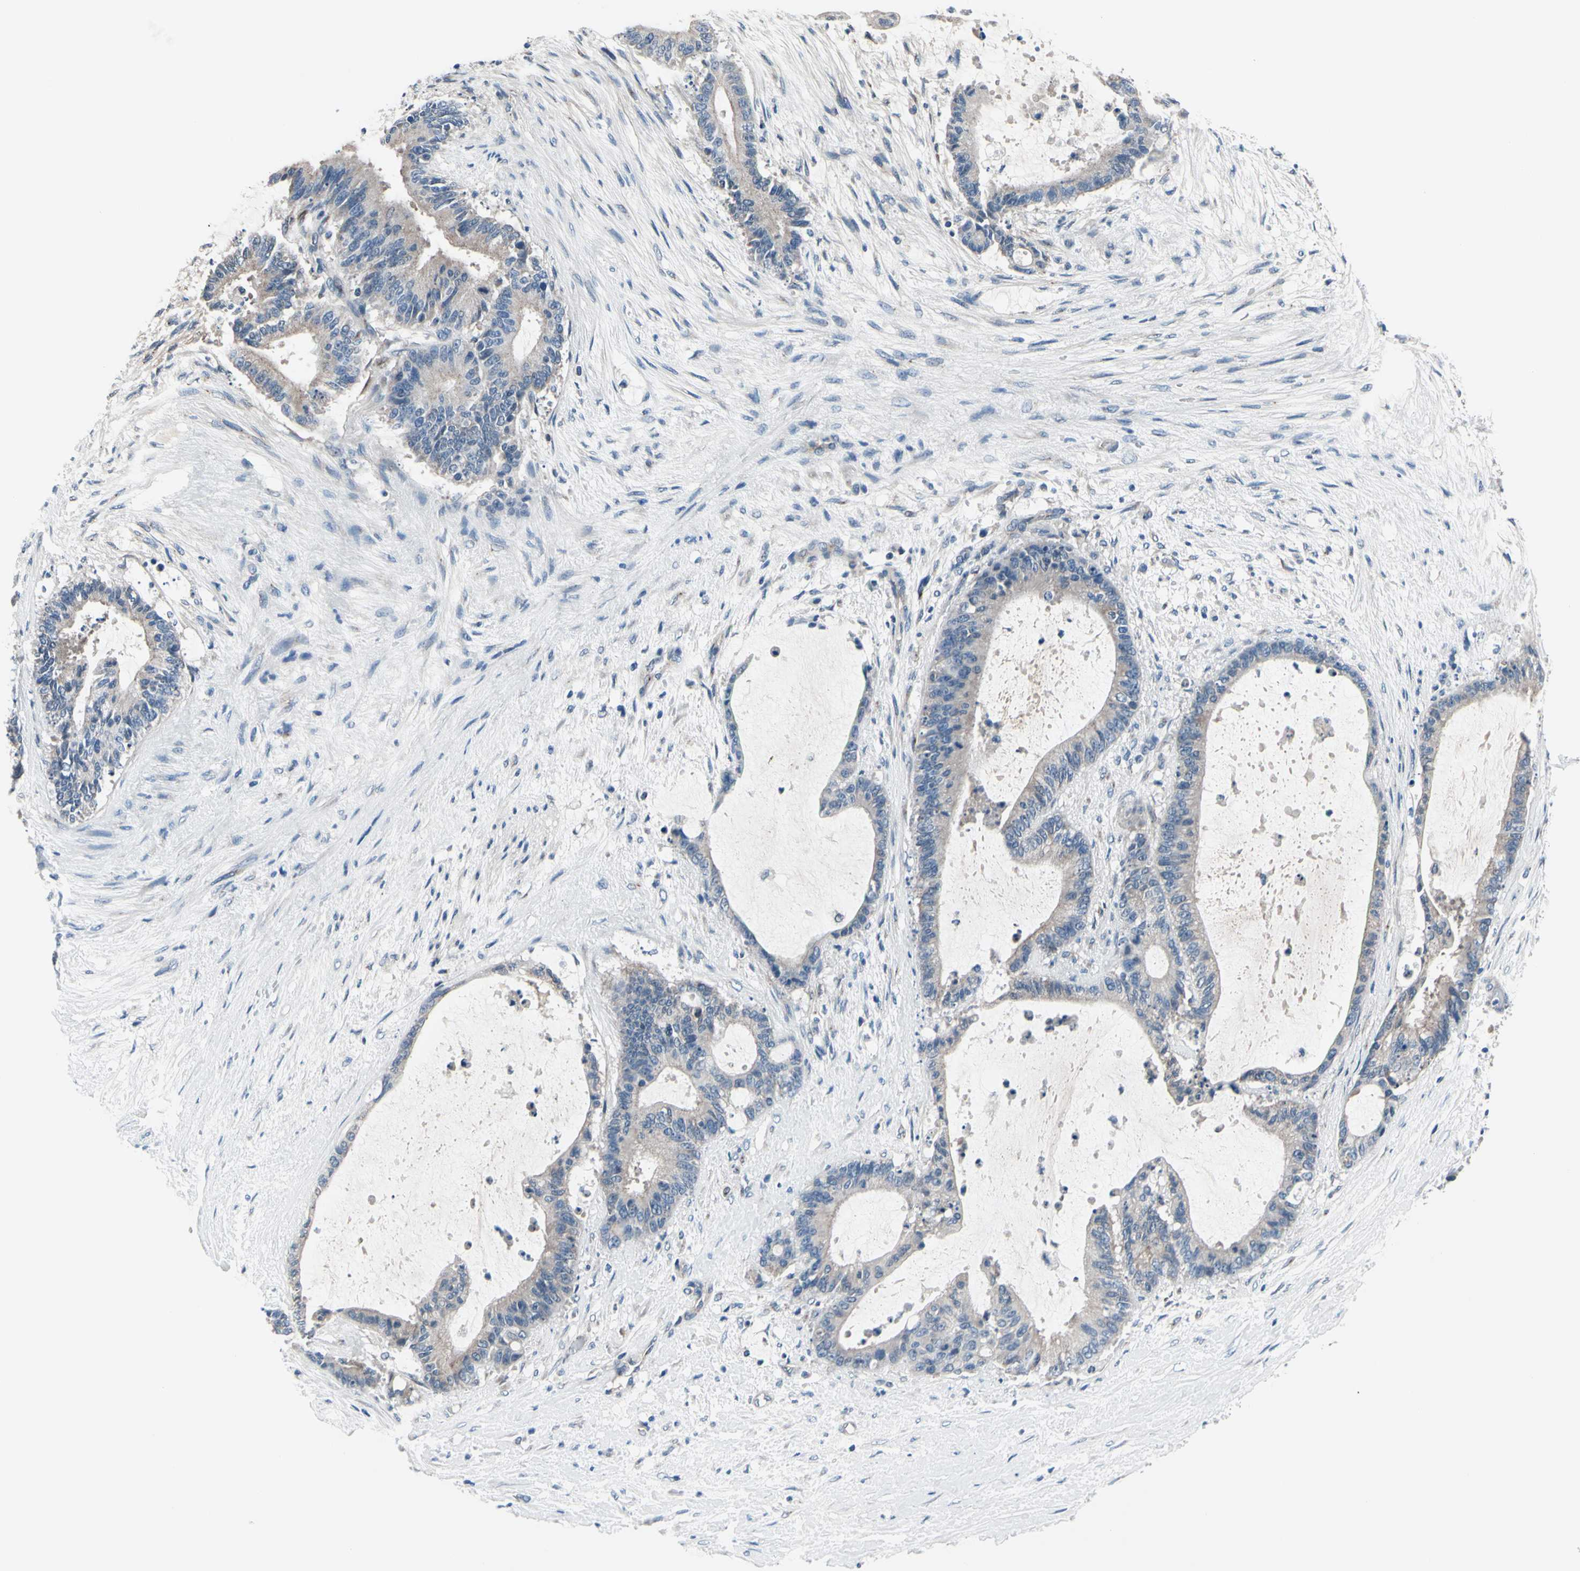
{"staining": {"intensity": "weak", "quantity": "<25%", "location": "cytoplasmic/membranous"}, "tissue": "liver cancer", "cell_type": "Tumor cells", "image_type": "cancer", "snomed": [{"axis": "morphology", "description": "Cholangiocarcinoma"}, {"axis": "topography", "description": "Liver"}], "caption": "IHC of liver cancer (cholangiocarcinoma) shows no staining in tumor cells.", "gene": "PRKAR2B", "patient": {"sex": "female", "age": 73}}